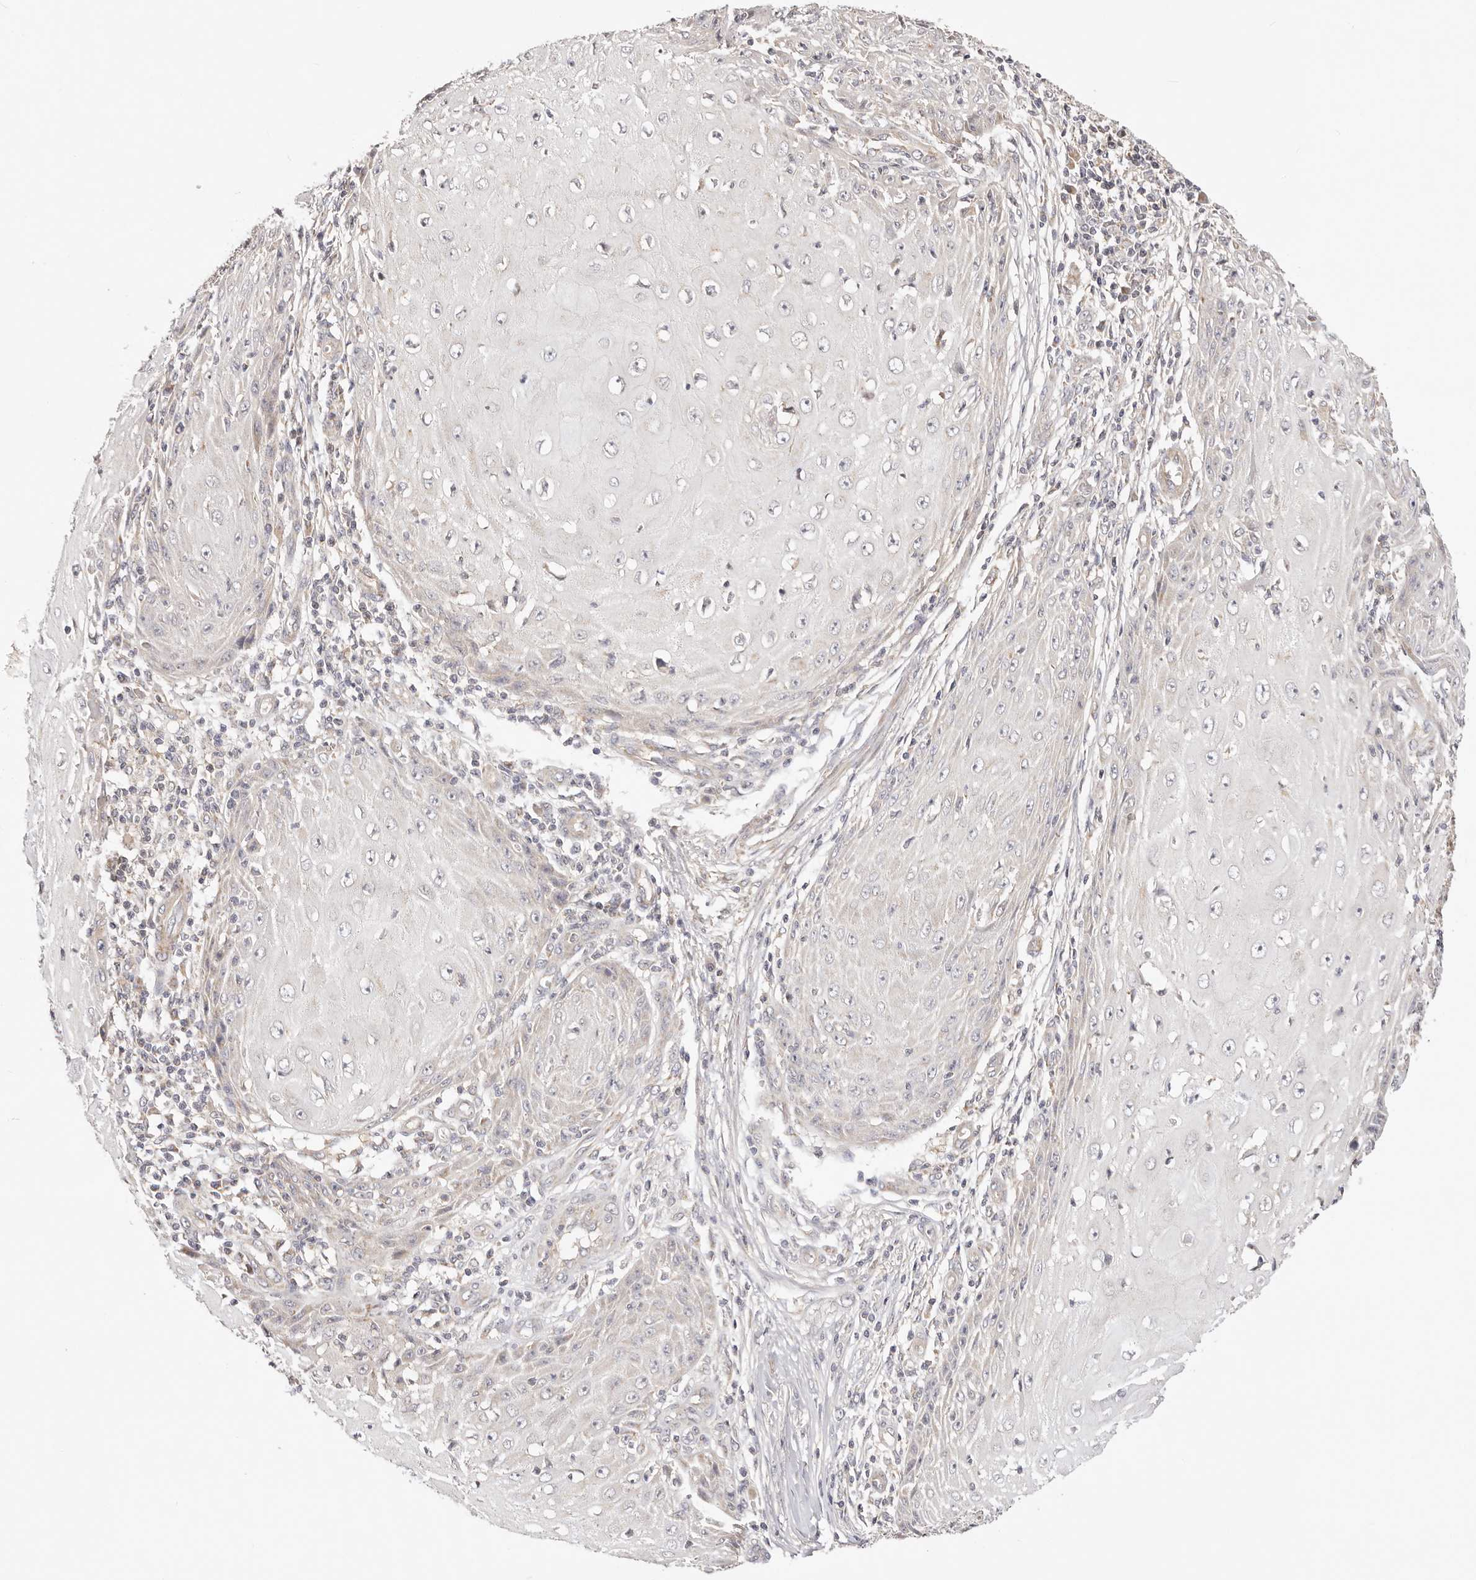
{"staining": {"intensity": "negative", "quantity": "none", "location": "none"}, "tissue": "skin cancer", "cell_type": "Tumor cells", "image_type": "cancer", "snomed": [{"axis": "morphology", "description": "Squamous cell carcinoma, NOS"}, {"axis": "topography", "description": "Skin"}], "caption": "Skin squamous cell carcinoma was stained to show a protein in brown. There is no significant expression in tumor cells. (Stains: DAB (3,3'-diaminobenzidine) IHC with hematoxylin counter stain, Microscopy: brightfield microscopy at high magnification).", "gene": "KCMF1", "patient": {"sex": "female", "age": 73}}